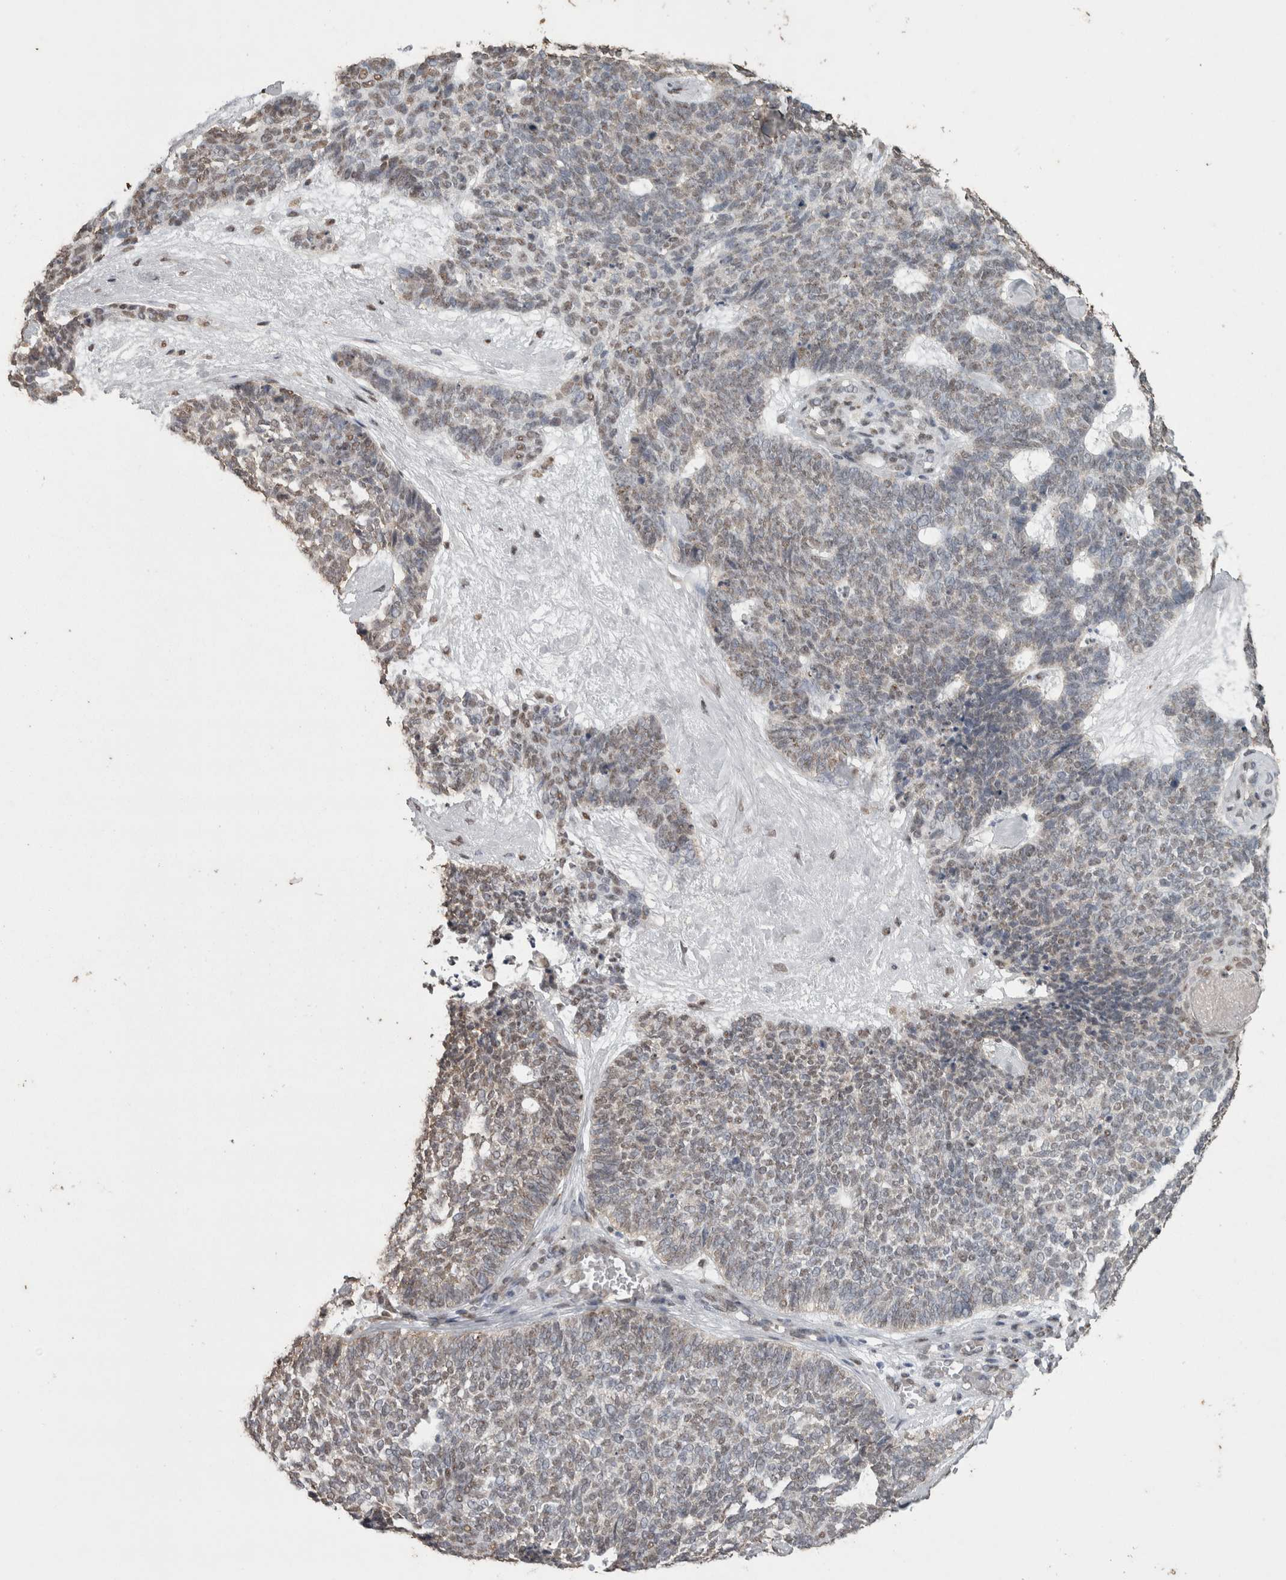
{"staining": {"intensity": "weak", "quantity": "<25%", "location": "nuclear"}, "tissue": "skin cancer", "cell_type": "Tumor cells", "image_type": "cancer", "snomed": [{"axis": "morphology", "description": "Basal cell carcinoma"}, {"axis": "topography", "description": "Skin"}], "caption": "Skin basal cell carcinoma stained for a protein using immunohistochemistry (IHC) reveals no staining tumor cells.", "gene": "SMAD7", "patient": {"sex": "female", "age": 84}}